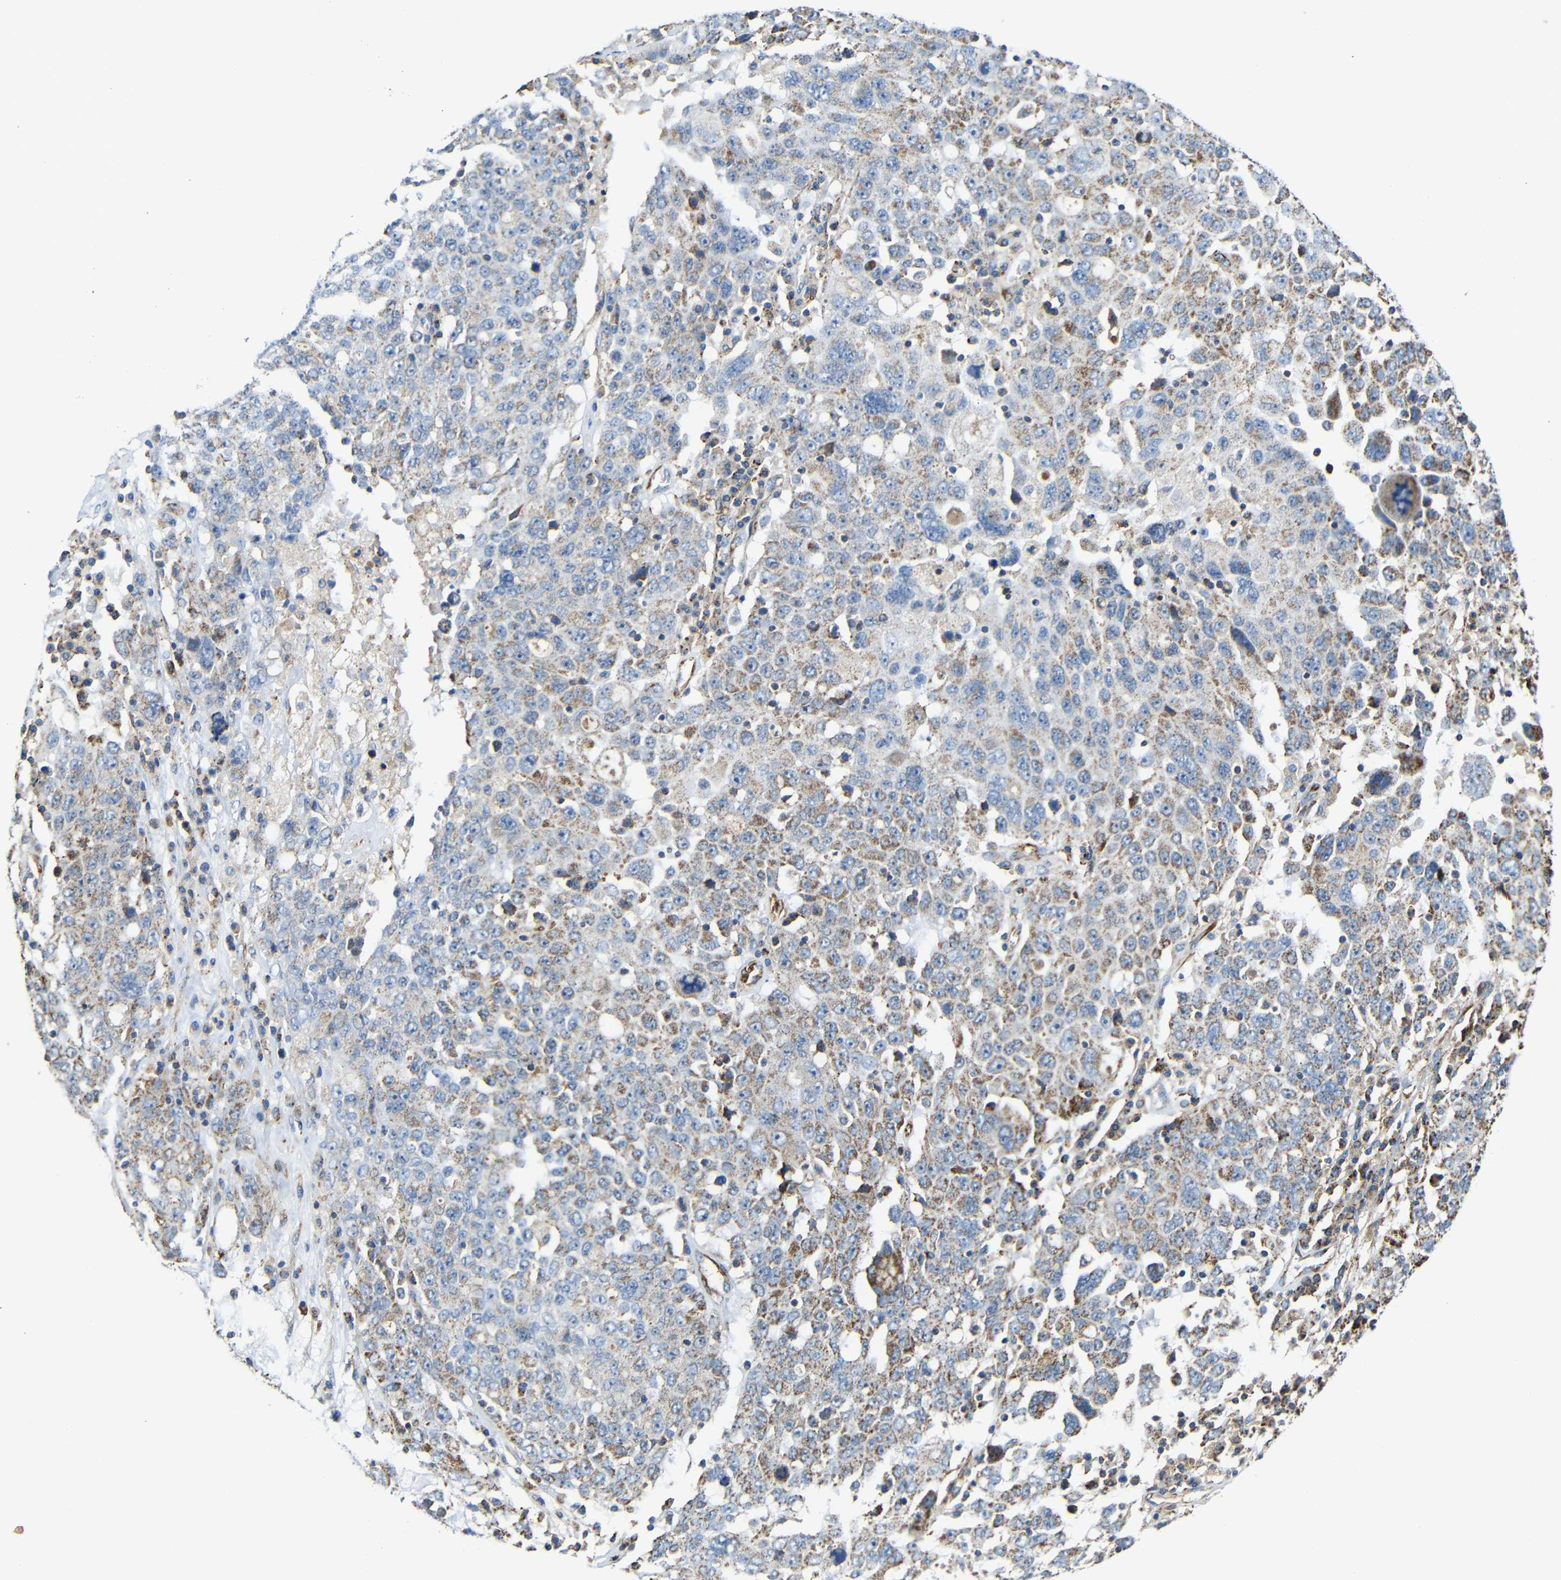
{"staining": {"intensity": "moderate", "quantity": "25%-75%", "location": "cytoplasmic/membranous"}, "tissue": "ovarian cancer", "cell_type": "Tumor cells", "image_type": "cancer", "snomed": [{"axis": "morphology", "description": "Carcinoma, endometroid"}, {"axis": "topography", "description": "Ovary"}], "caption": "Immunohistochemistry staining of ovarian cancer (endometroid carcinoma), which reveals medium levels of moderate cytoplasmic/membranous expression in approximately 25%-75% of tumor cells indicating moderate cytoplasmic/membranous protein staining. The staining was performed using DAB (3,3'-diaminobenzidine) (brown) for protein detection and nuclei were counterstained in hematoxylin (blue).", "gene": "IGSF10", "patient": {"sex": "female", "age": 62}}